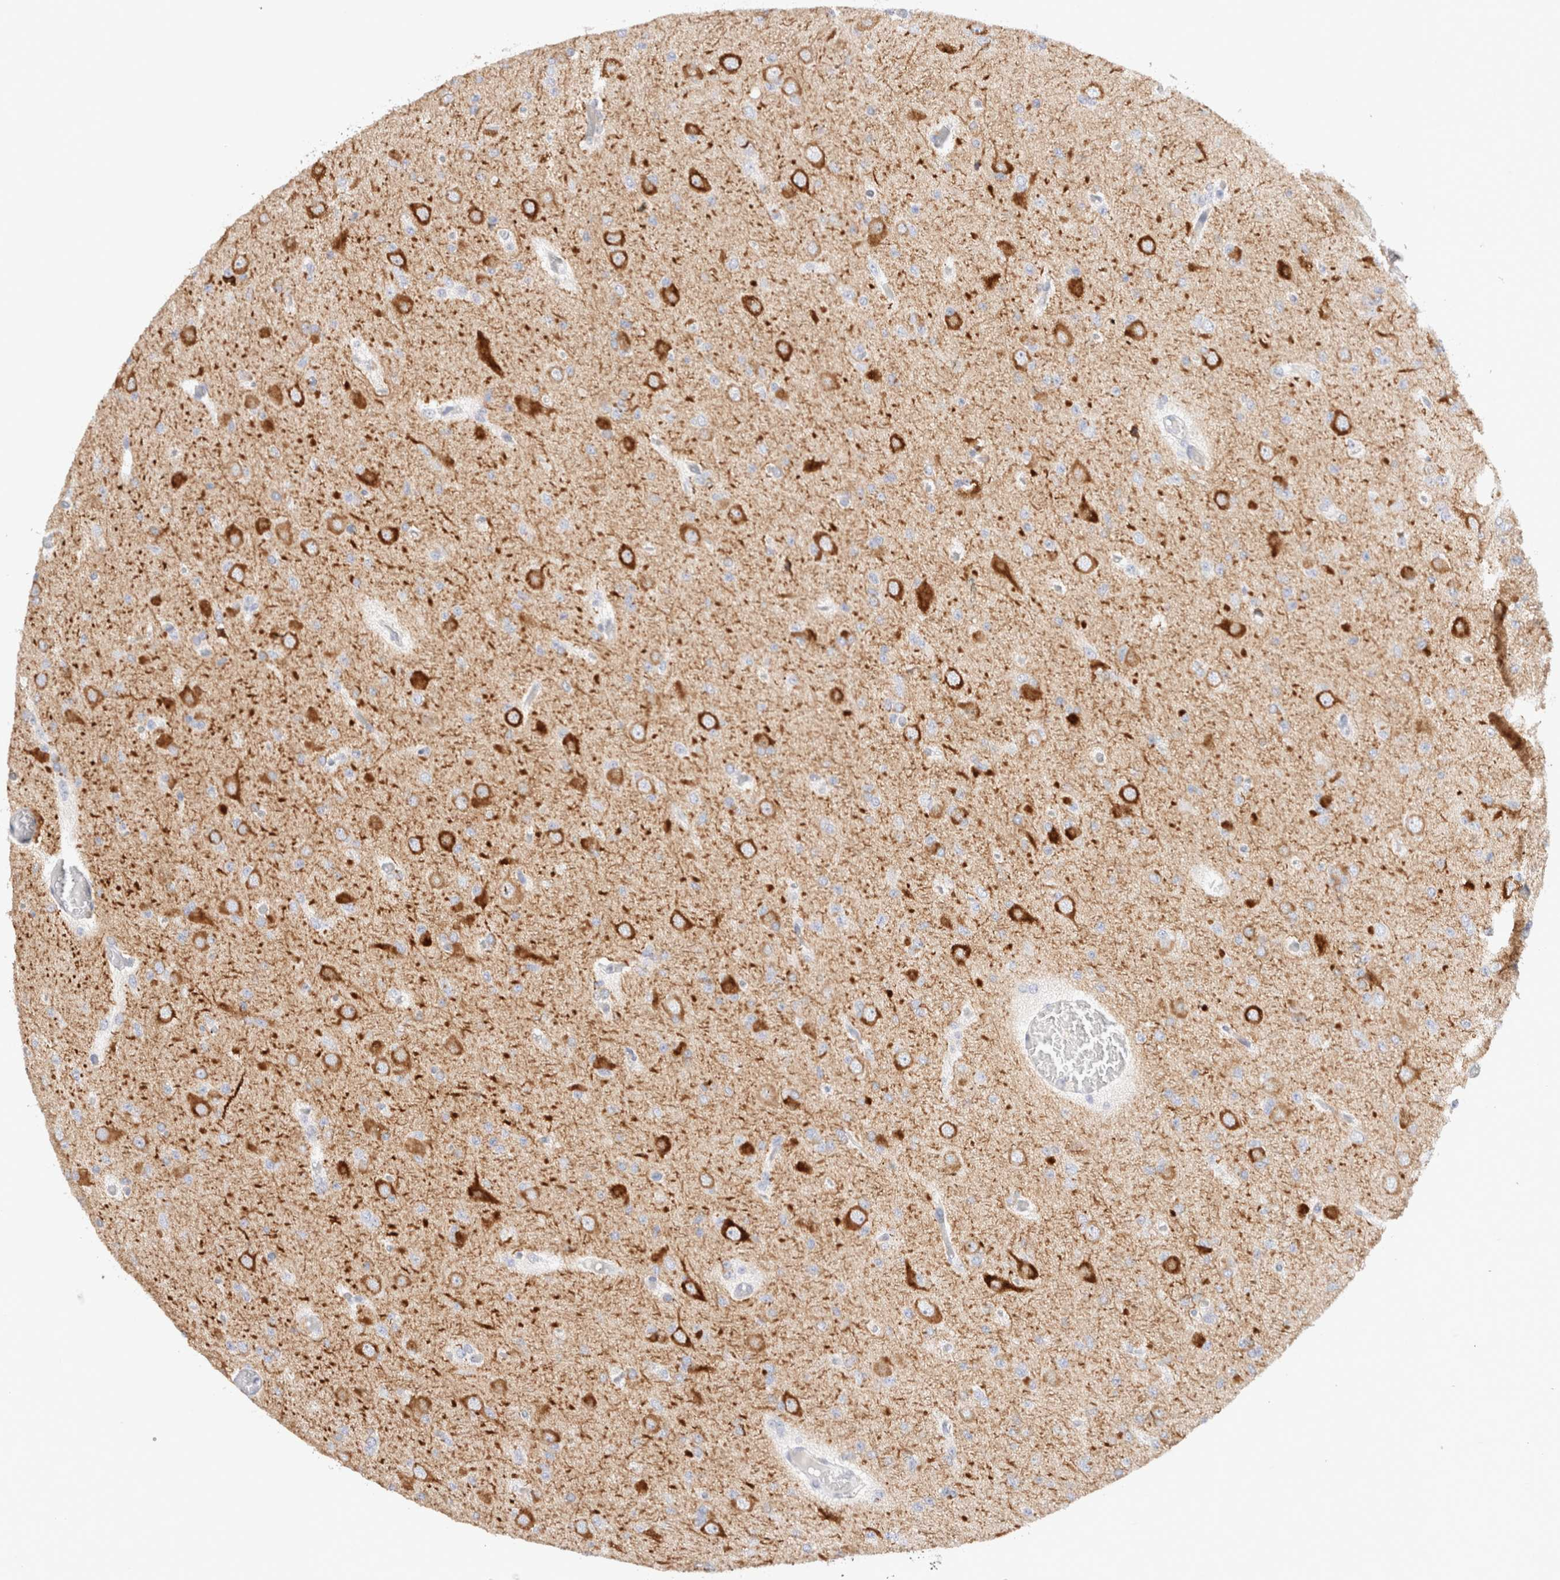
{"staining": {"intensity": "negative", "quantity": "none", "location": "none"}, "tissue": "glioma", "cell_type": "Tumor cells", "image_type": "cancer", "snomed": [{"axis": "morphology", "description": "Glioma, malignant, Low grade"}, {"axis": "topography", "description": "Brain"}], "caption": "The histopathology image shows no staining of tumor cells in malignant low-grade glioma.", "gene": "GADD45G", "patient": {"sex": "female", "age": 22}}